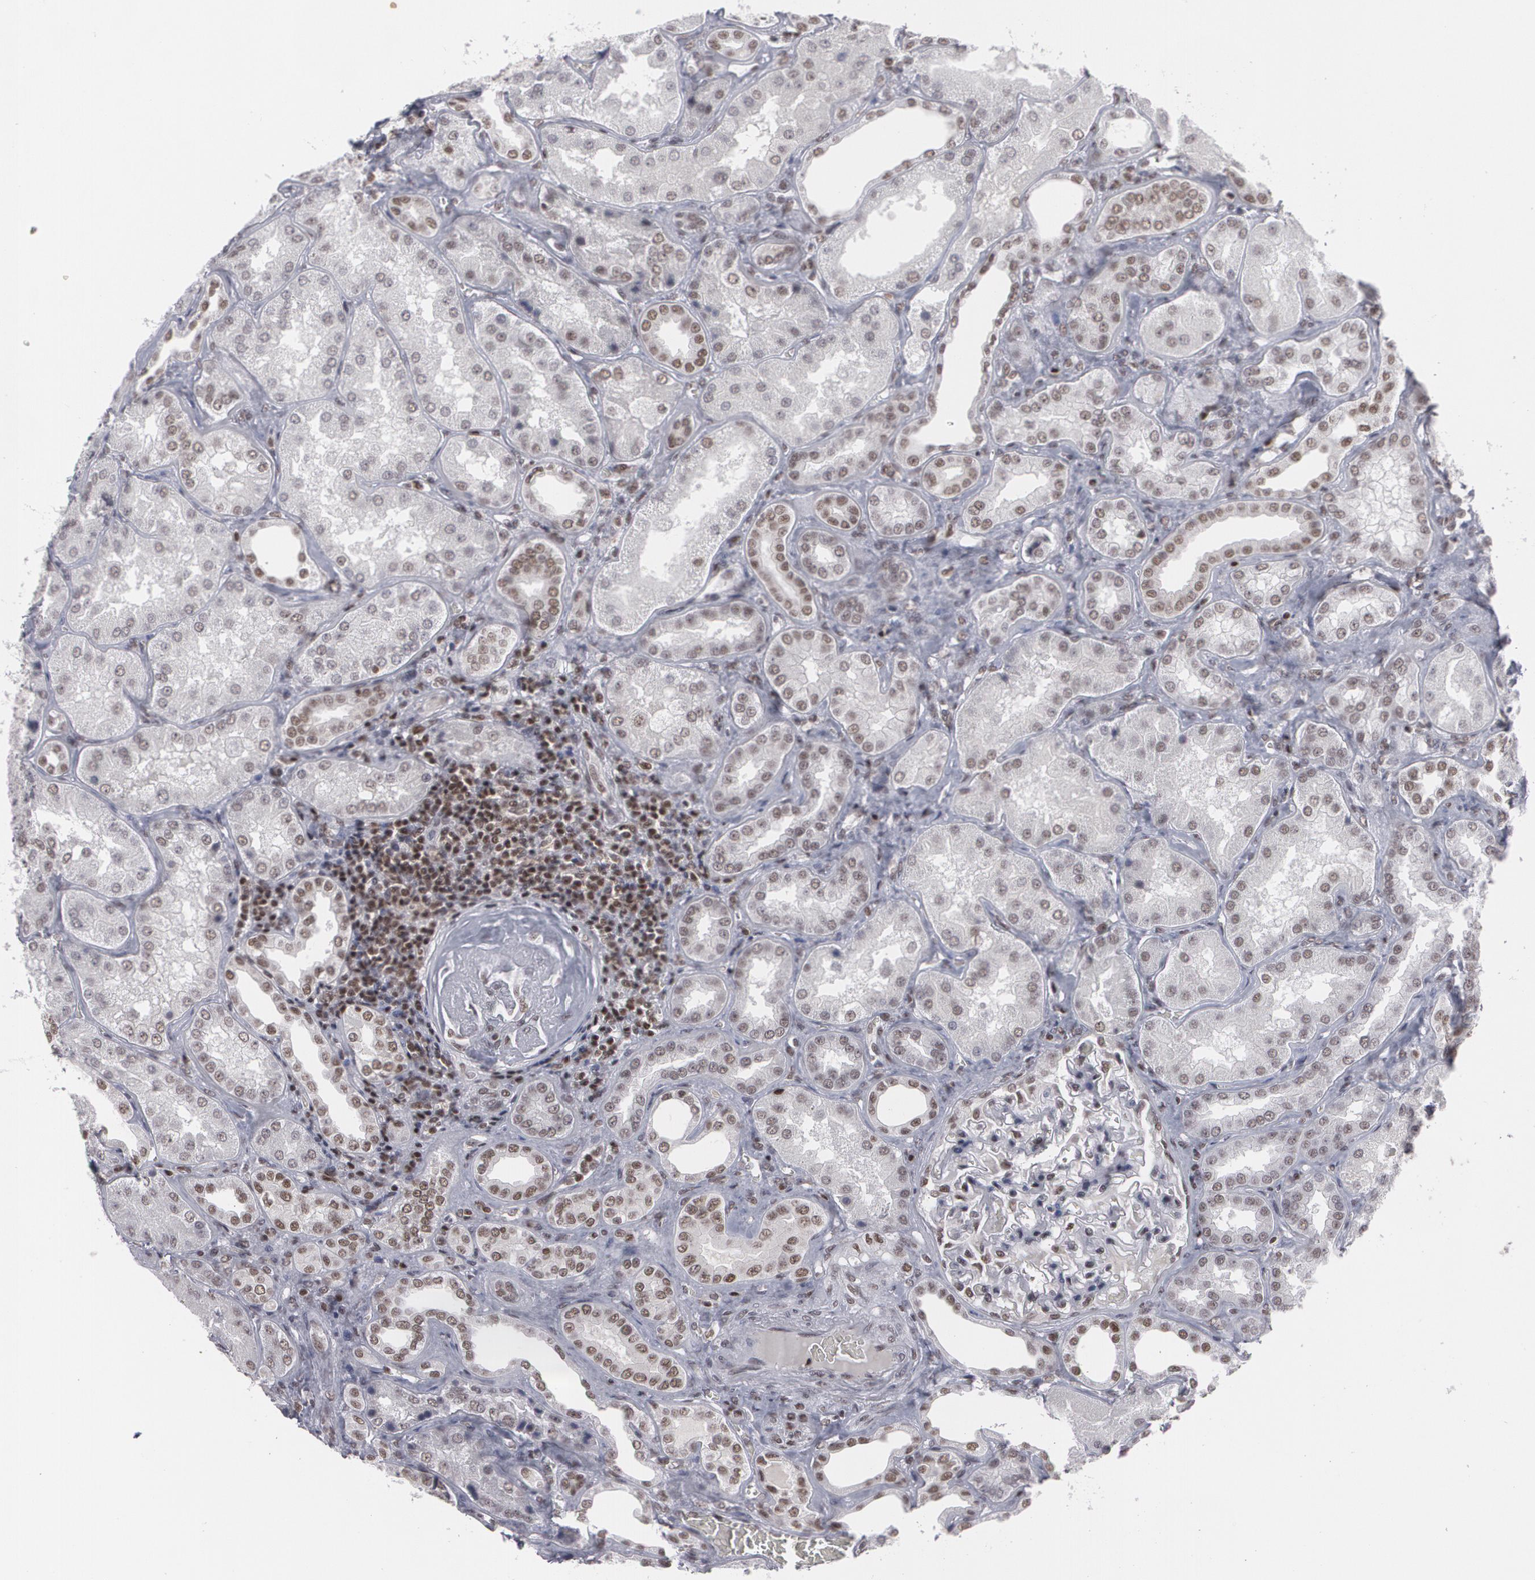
{"staining": {"intensity": "strong", "quantity": ">75%", "location": "nuclear"}, "tissue": "kidney", "cell_type": "Cells in glomeruli", "image_type": "normal", "snomed": [{"axis": "morphology", "description": "Normal tissue, NOS"}, {"axis": "topography", "description": "Kidney"}], "caption": "Protein expression analysis of unremarkable kidney demonstrates strong nuclear positivity in about >75% of cells in glomeruli. (brown staining indicates protein expression, while blue staining denotes nuclei).", "gene": "MCL1", "patient": {"sex": "female", "age": 56}}